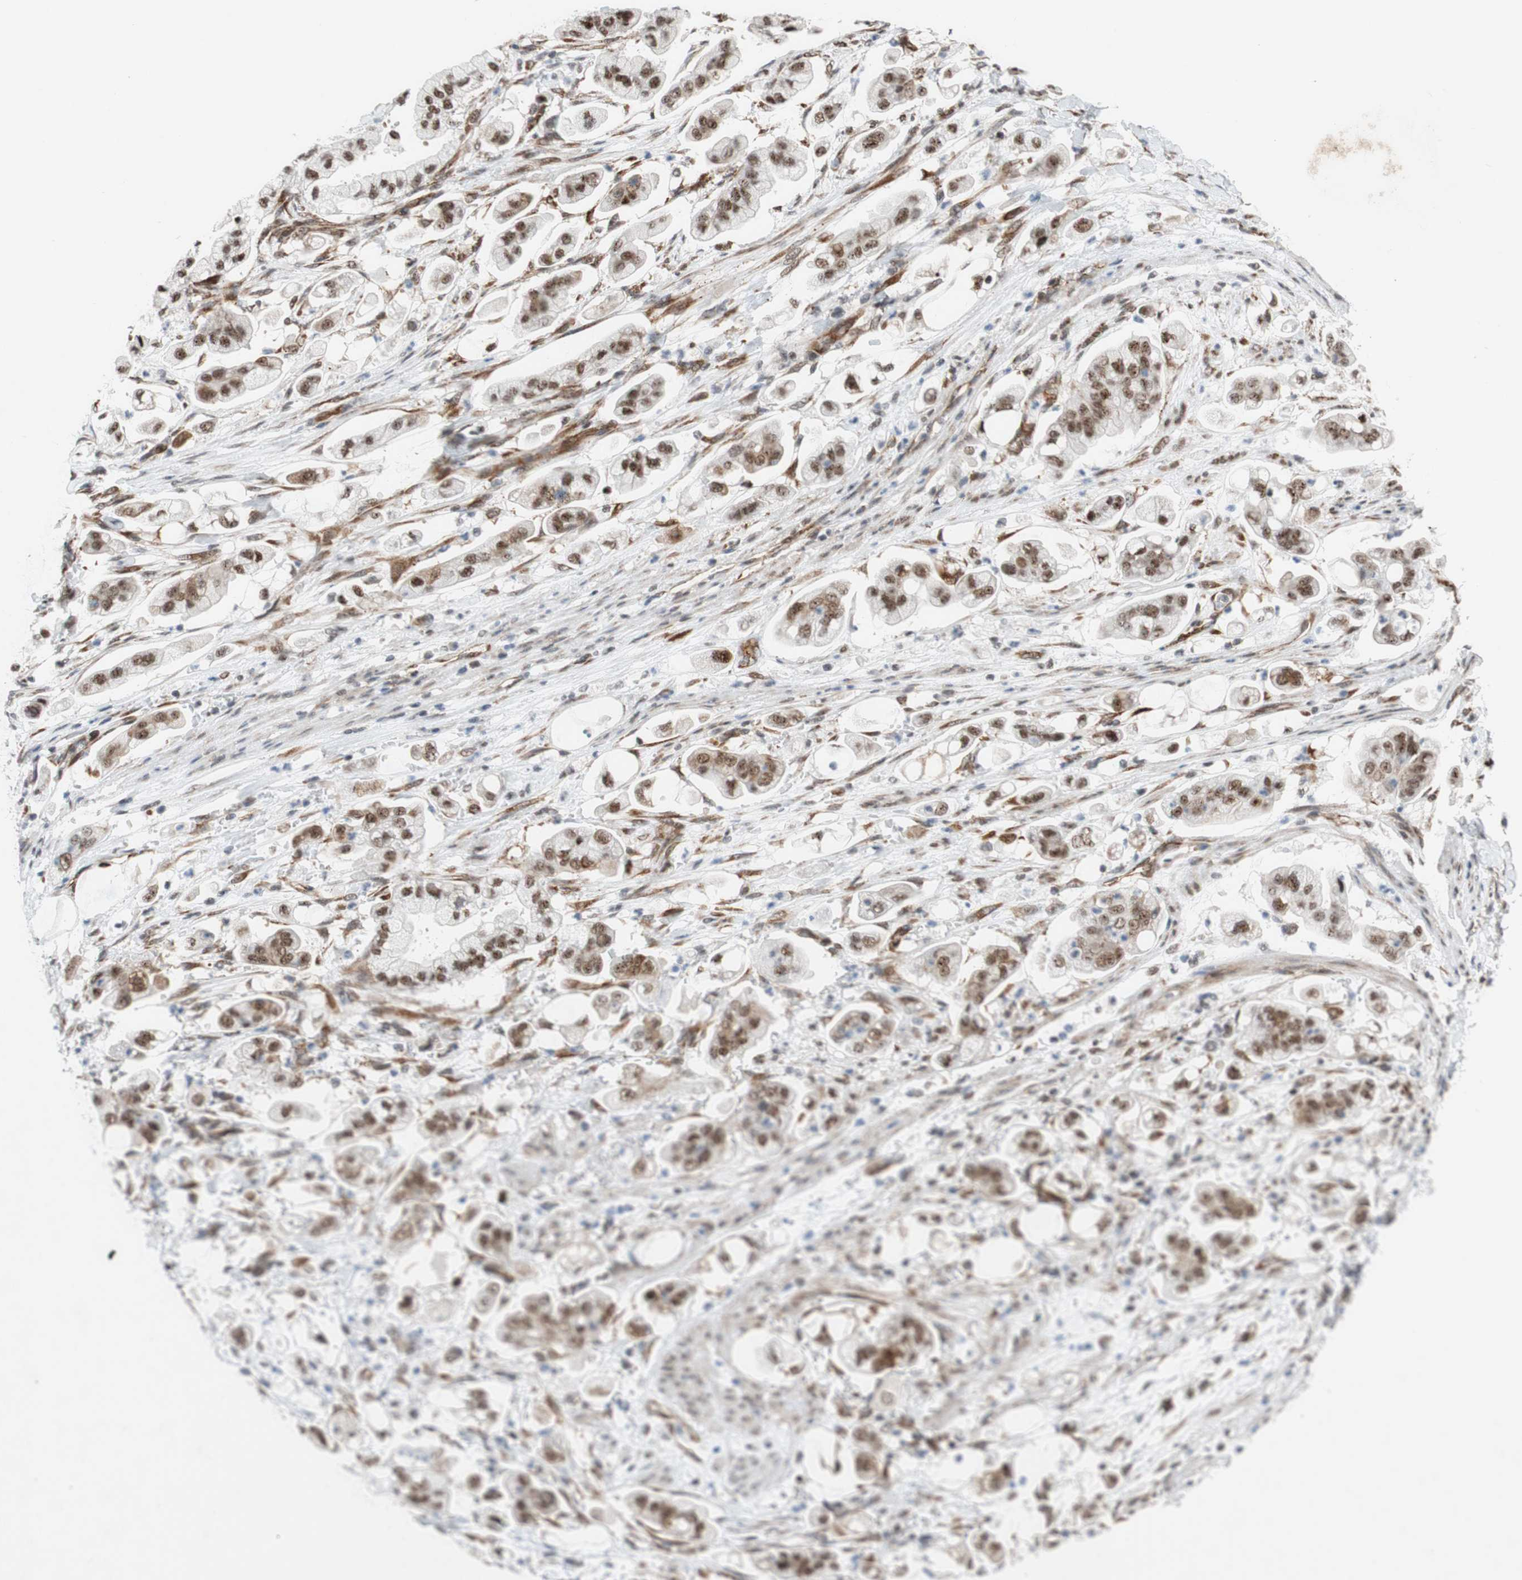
{"staining": {"intensity": "moderate", "quantity": ">75%", "location": "nuclear"}, "tissue": "stomach cancer", "cell_type": "Tumor cells", "image_type": "cancer", "snomed": [{"axis": "morphology", "description": "Adenocarcinoma, NOS"}, {"axis": "topography", "description": "Stomach"}], "caption": "This image reveals stomach cancer (adenocarcinoma) stained with immunohistochemistry (IHC) to label a protein in brown. The nuclear of tumor cells show moderate positivity for the protein. Nuclei are counter-stained blue.", "gene": "SAP18", "patient": {"sex": "male", "age": 62}}